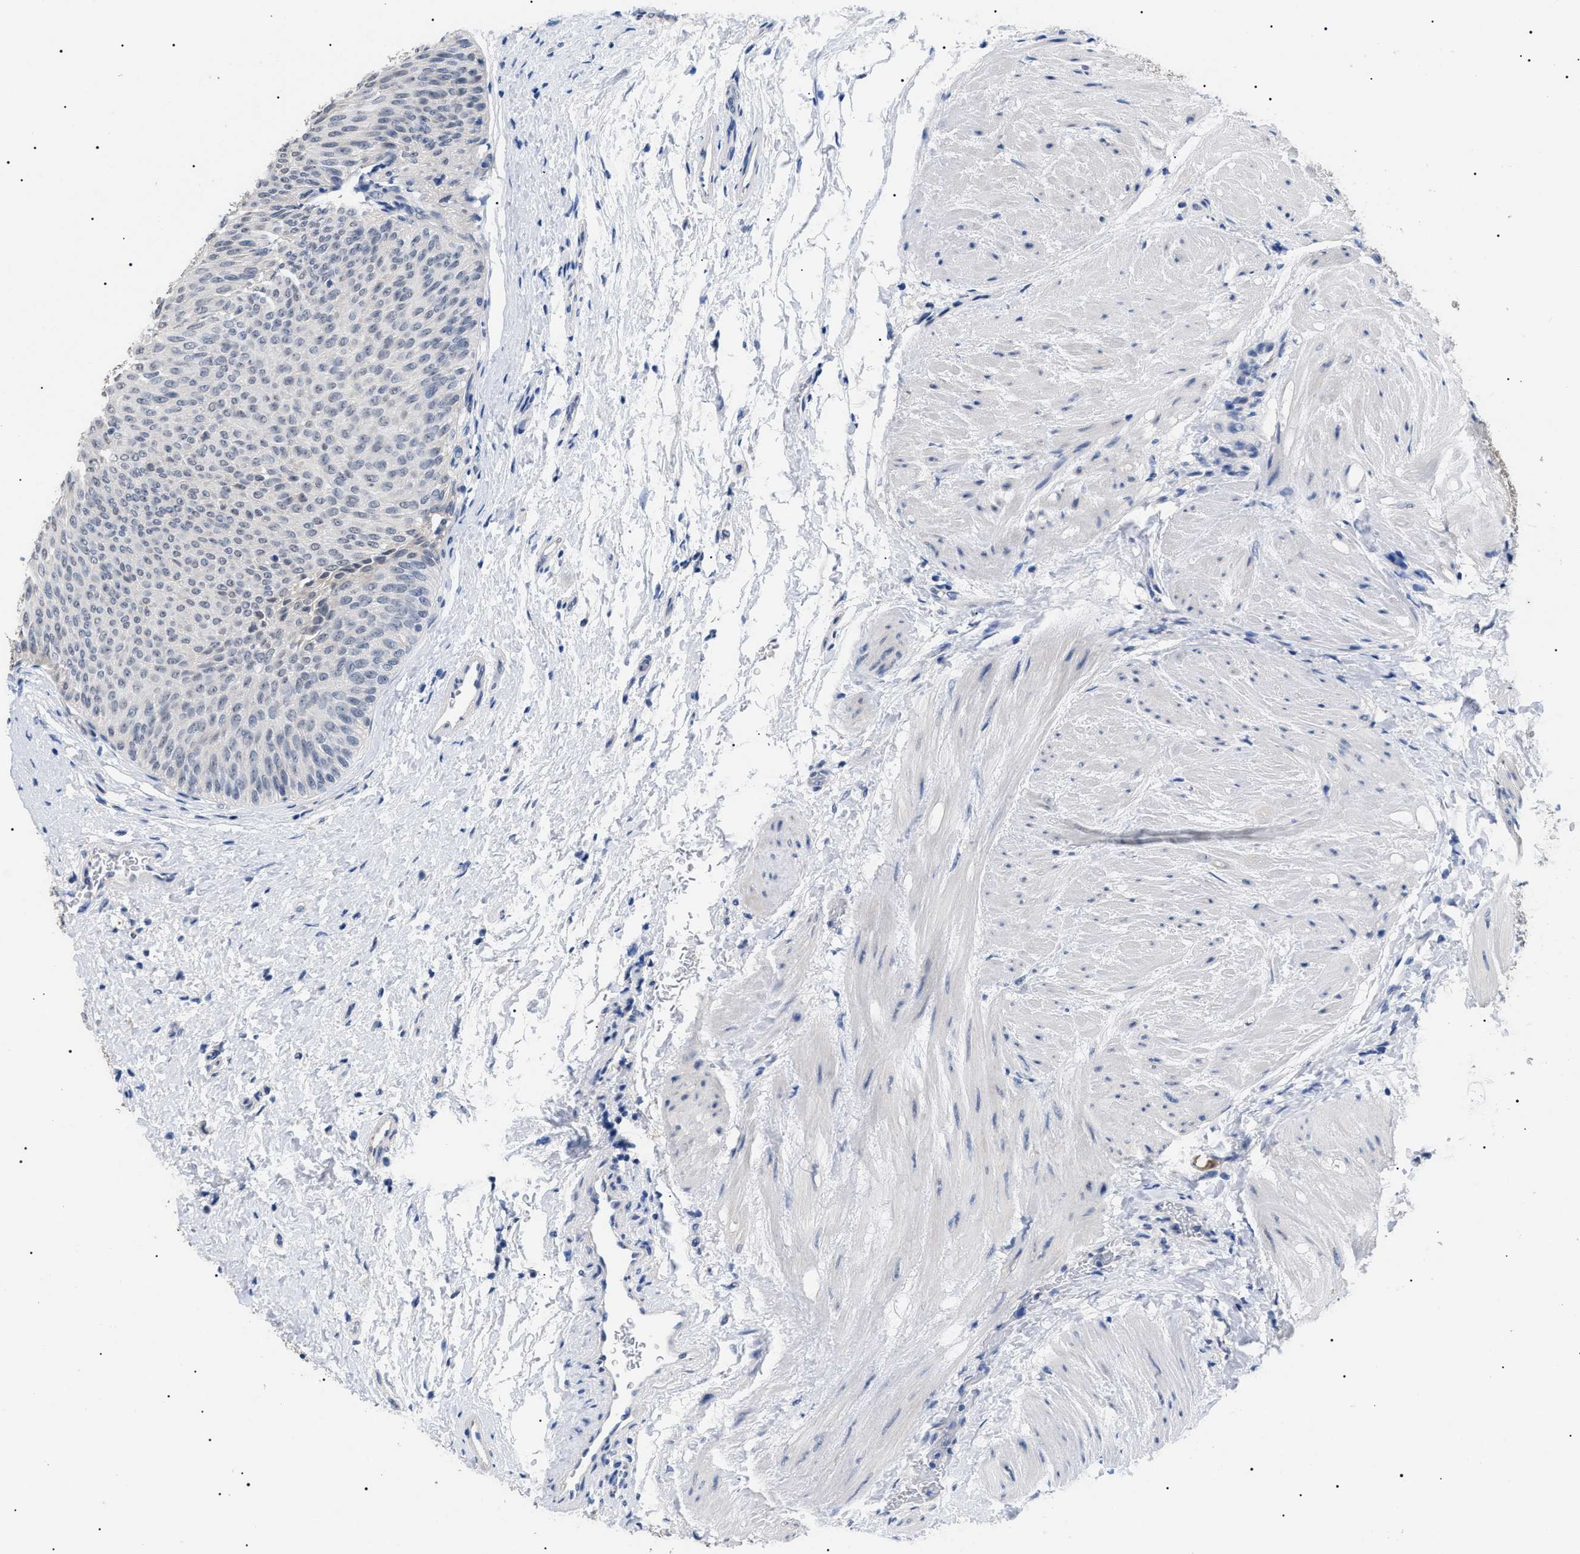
{"staining": {"intensity": "negative", "quantity": "none", "location": "none"}, "tissue": "urothelial cancer", "cell_type": "Tumor cells", "image_type": "cancer", "snomed": [{"axis": "morphology", "description": "Urothelial carcinoma, Low grade"}, {"axis": "topography", "description": "Urinary bladder"}], "caption": "Urothelial cancer stained for a protein using immunohistochemistry demonstrates no staining tumor cells.", "gene": "PRRT2", "patient": {"sex": "female", "age": 60}}